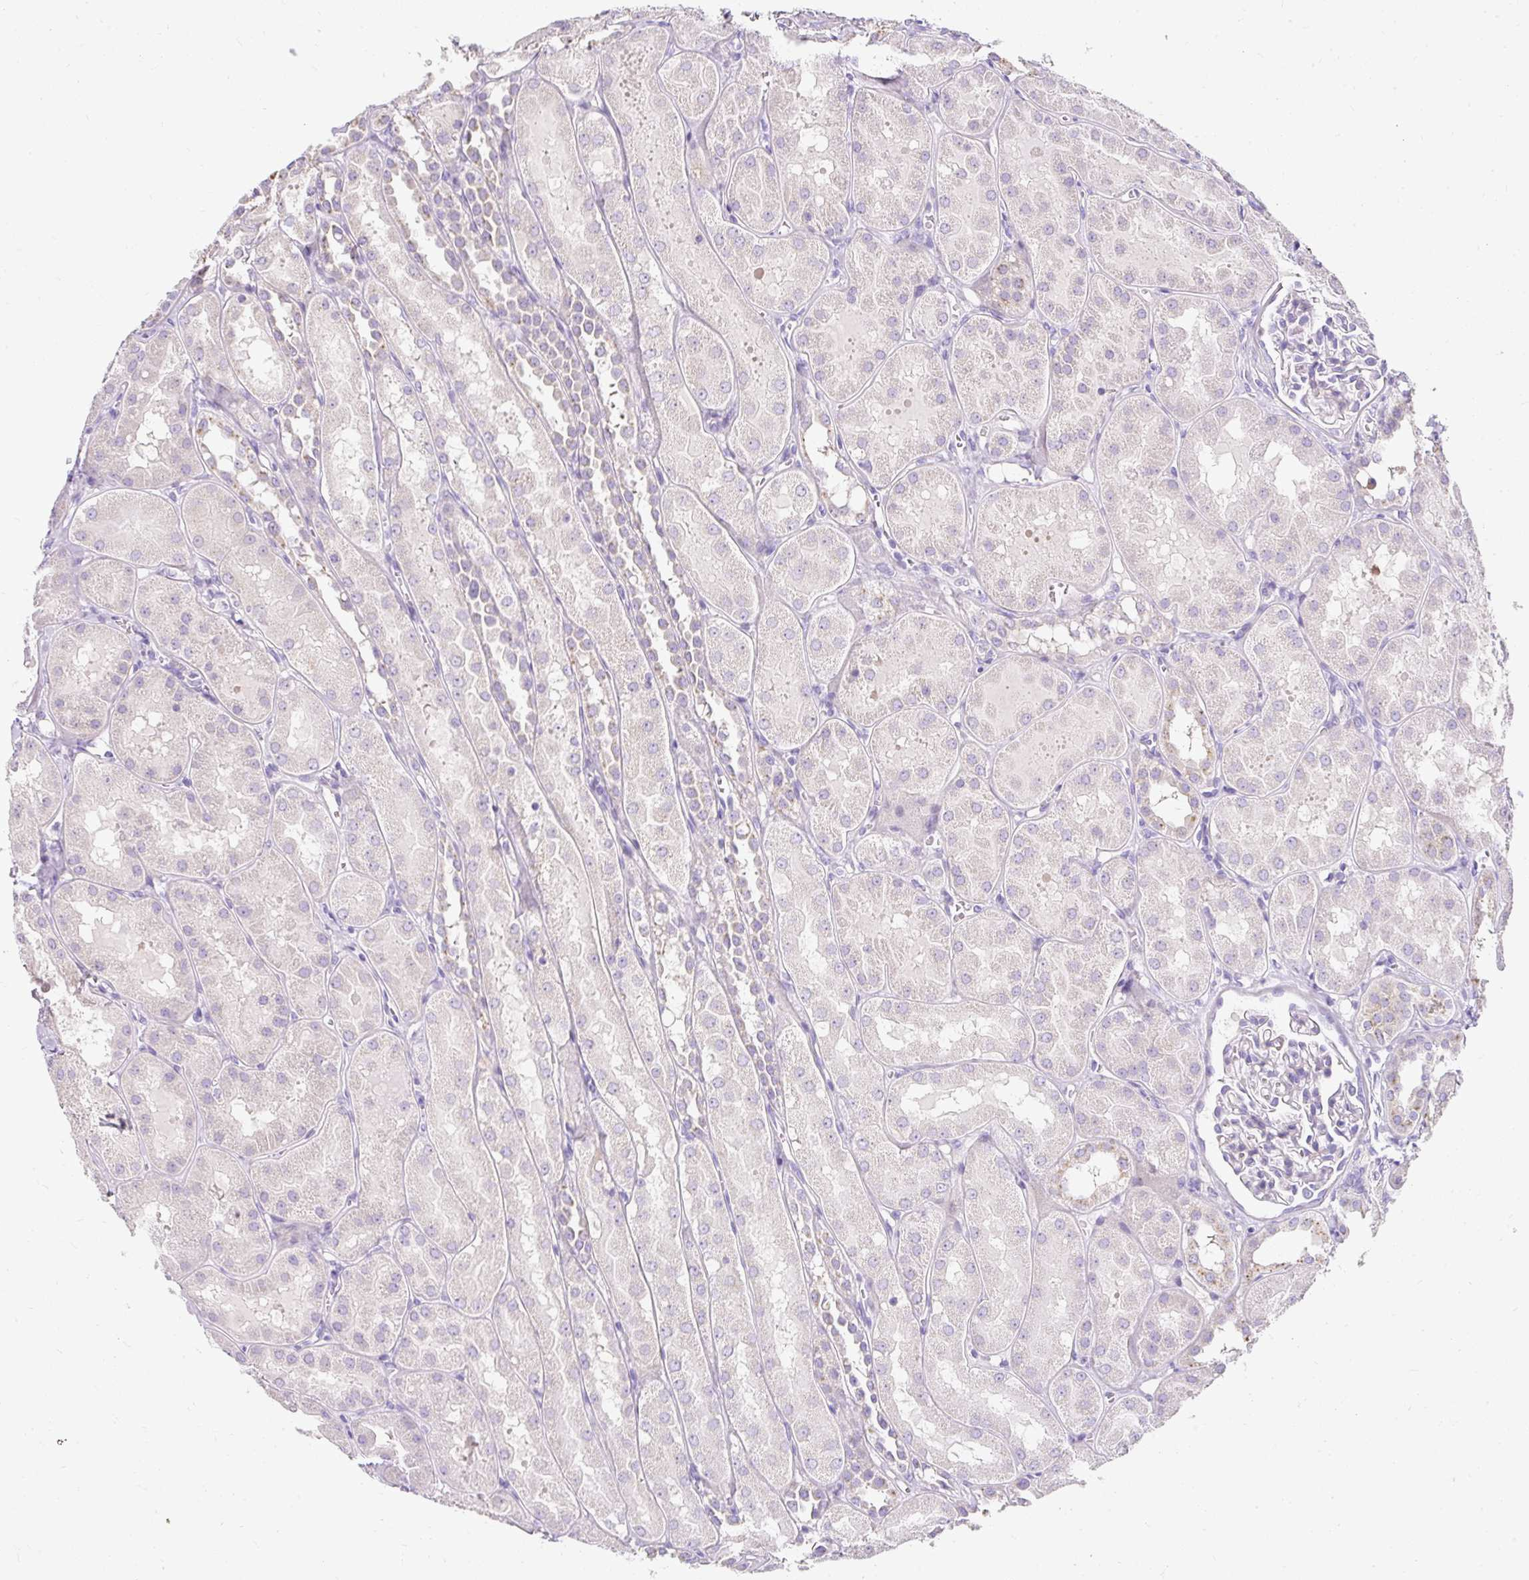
{"staining": {"intensity": "negative", "quantity": "none", "location": "none"}, "tissue": "kidney", "cell_type": "Cells in glomeruli", "image_type": "normal", "snomed": [{"axis": "morphology", "description": "Normal tissue, NOS"}, {"axis": "topography", "description": "Kidney"}, {"axis": "topography", "description": "Urinary bladder"}], "caption": "DAB (3,3'-diaminobenzidine) immunohistochemical staining of normal kidney exhibits no significant staining in cells in glomeruli. (DAB IHC with hematoxylin counter stain).", "gene": "DTX4", "patient": {"sex": "male", "age": 16}}